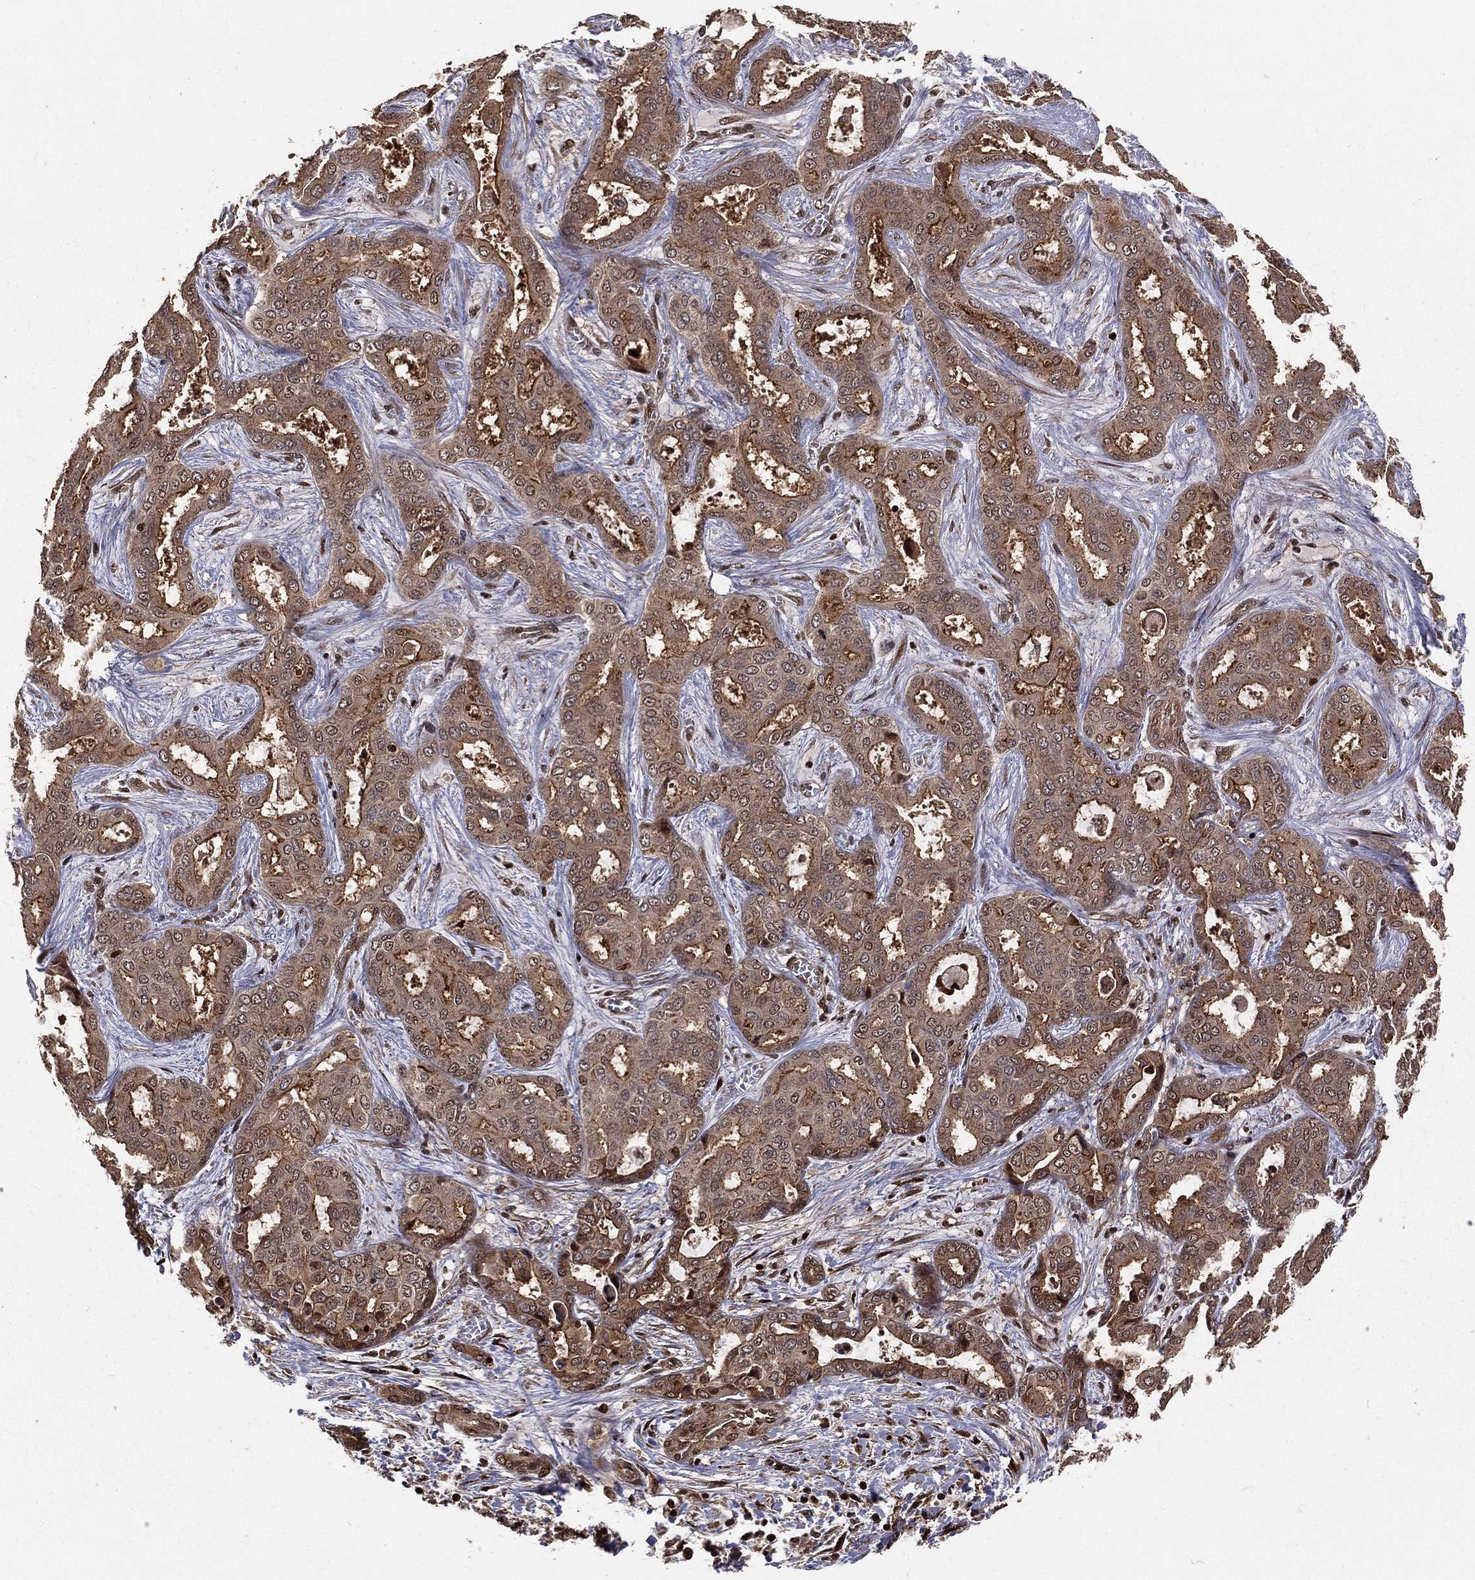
{"staining": {"intensity": "weak", "quantity": ">75%", "location": "cytoplasmic/membranous"}, "tissue": "liver cancer", "cell_type": "Tumor cells", "image_type": "cancer", "snomed": [{"axis": "morphology", "description": "Cholangiocarcinoma"}, {"axis": "topography", "description": "Liver"}], "caption": "Weak cytoplasmic/membranous protein positivity is appreciated in about >75% of tumor cells in cholangiocarcinoma (liver). The staining was performed using DAB (3,3'-diaminobenzidine), with brown indicating positive protein expression. Nuclei are stained blue with hematoxylin.", "gene": "MAPK1", "patient": {"sex": "female", "age": 64}}